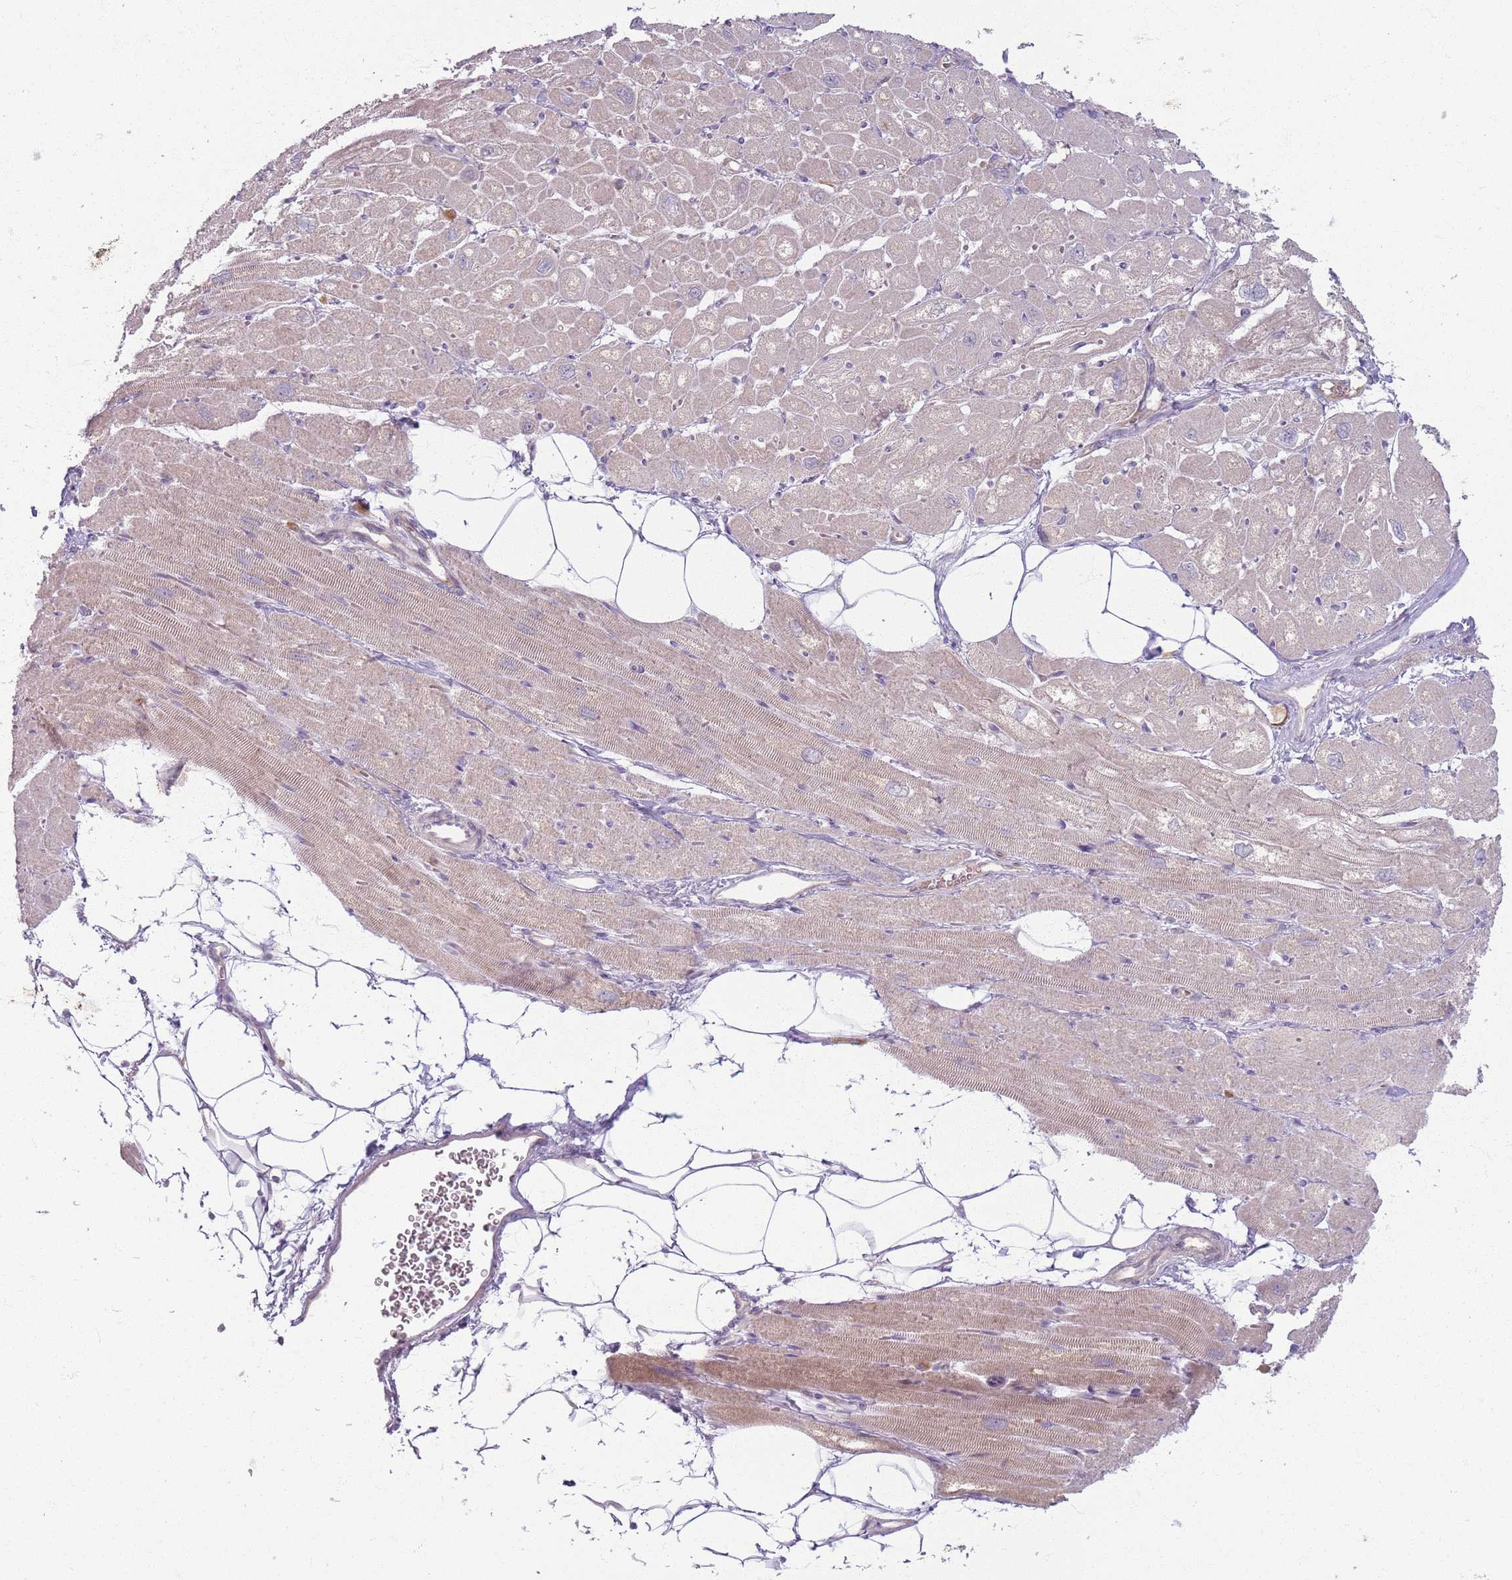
{"staining": {"intensity": "weak", "quantity": "<25%", "location": "cytoplasmic/membranous"}, "tissue": "heart muscle", "cell_type": "Cardiomyocytes", "image_type": "normal", "snomed": [{"axis": "morphology", "description": "Normal tissue, NOS"}, {"axis": "topography", "description": "Heart"}], "caption": "High power microscopy photomicrograph of an immunohistochemistry histopathology image of normal heart muscle, revealing no significant staining in cardiomyocytes.", "gene": "ZDHHC2", "patient": {"sex": "male", "age": 50}}